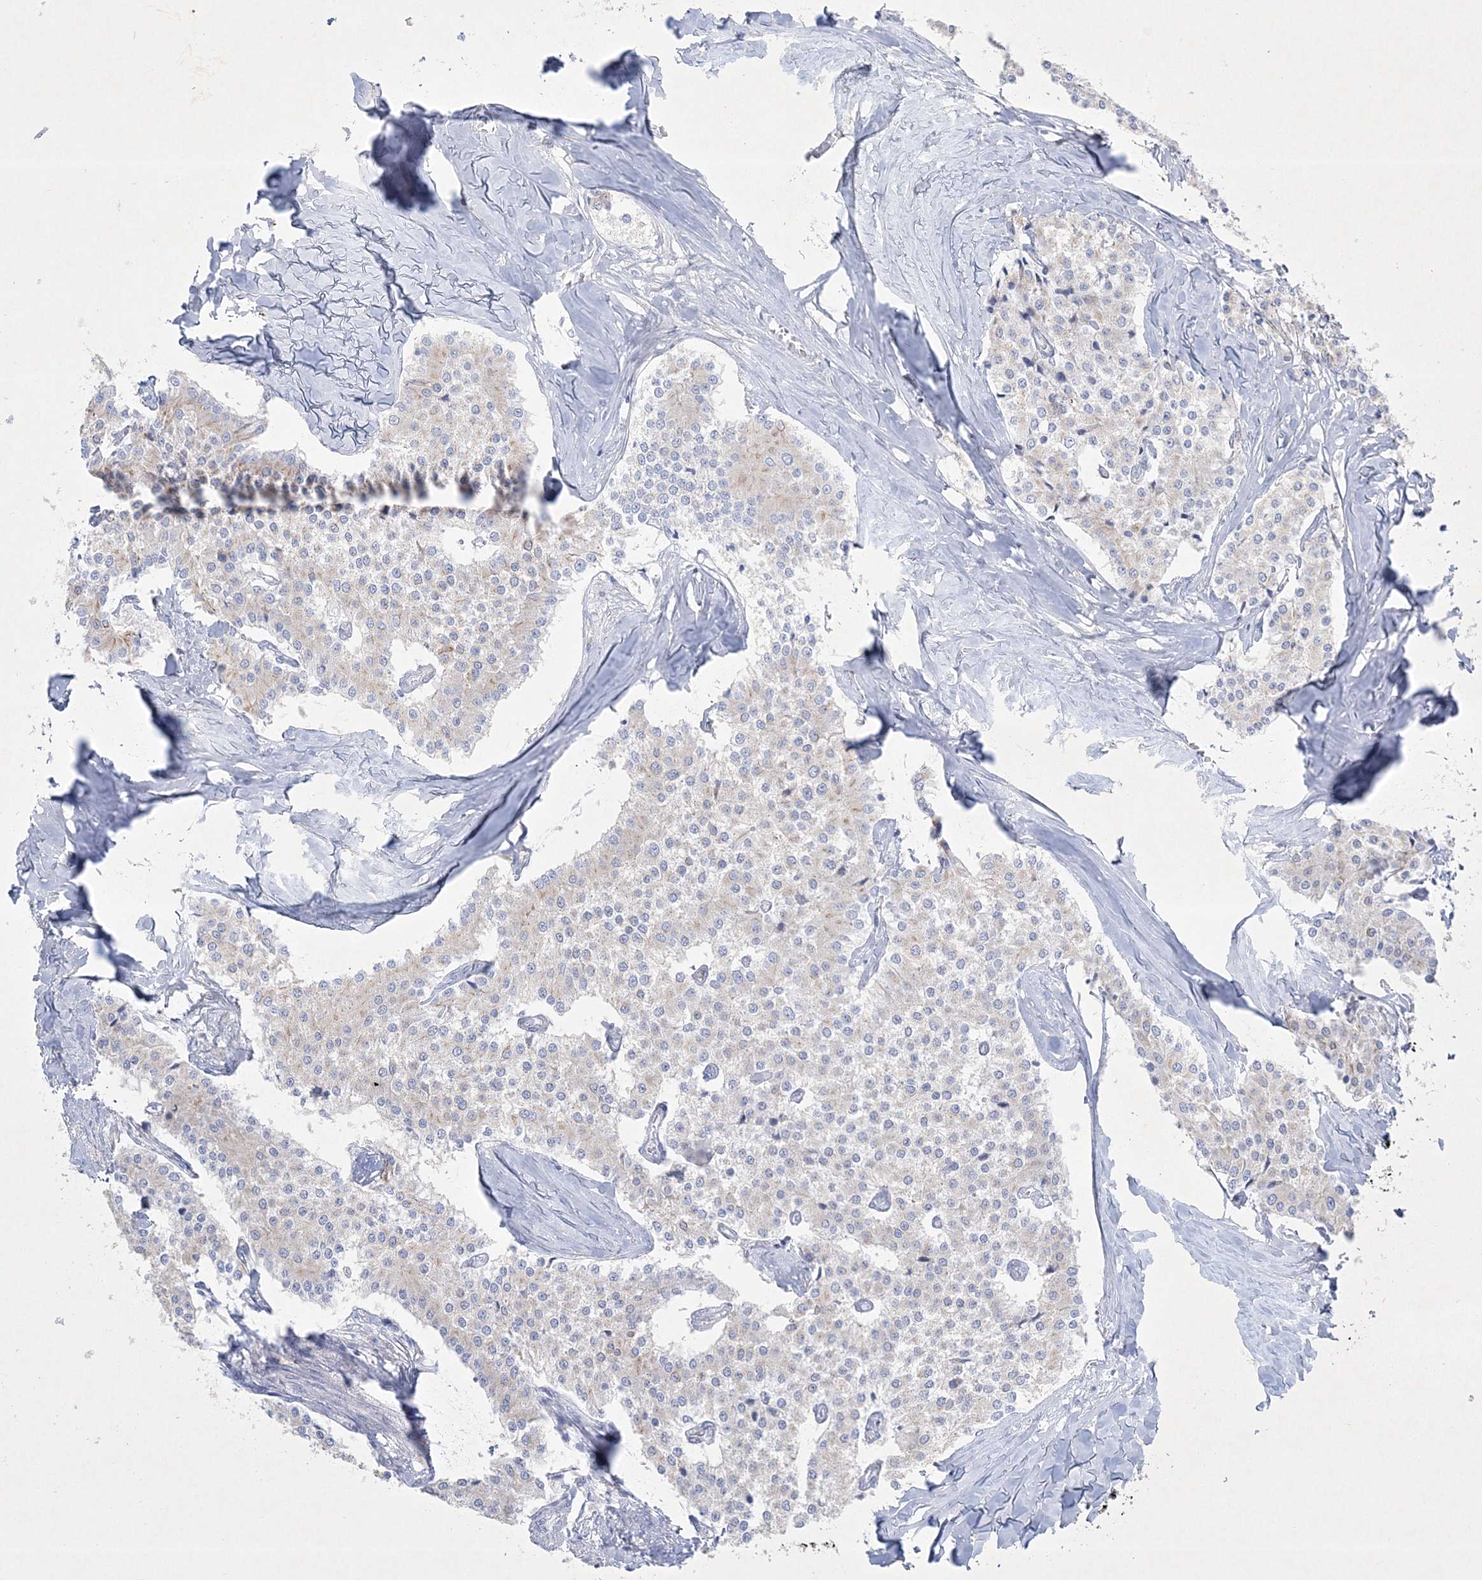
{"staining": {"intensity": "negative", "quantity": "none", "location": "none"}, "tissue": "carcinoid", "cell_type": "Tumor cells", "image_type": "cancer", "snomed": [{"axis": "morphology", "description": "Carcinoid, malignant, NOS"}, {"axis": "topography", "description": "Colon"}], "caption": "The image demonstrates no staining of tumor cells in malignant carcinoid.", "gene": "FARSB", "patient": {"sex": "female", "age": 52}}